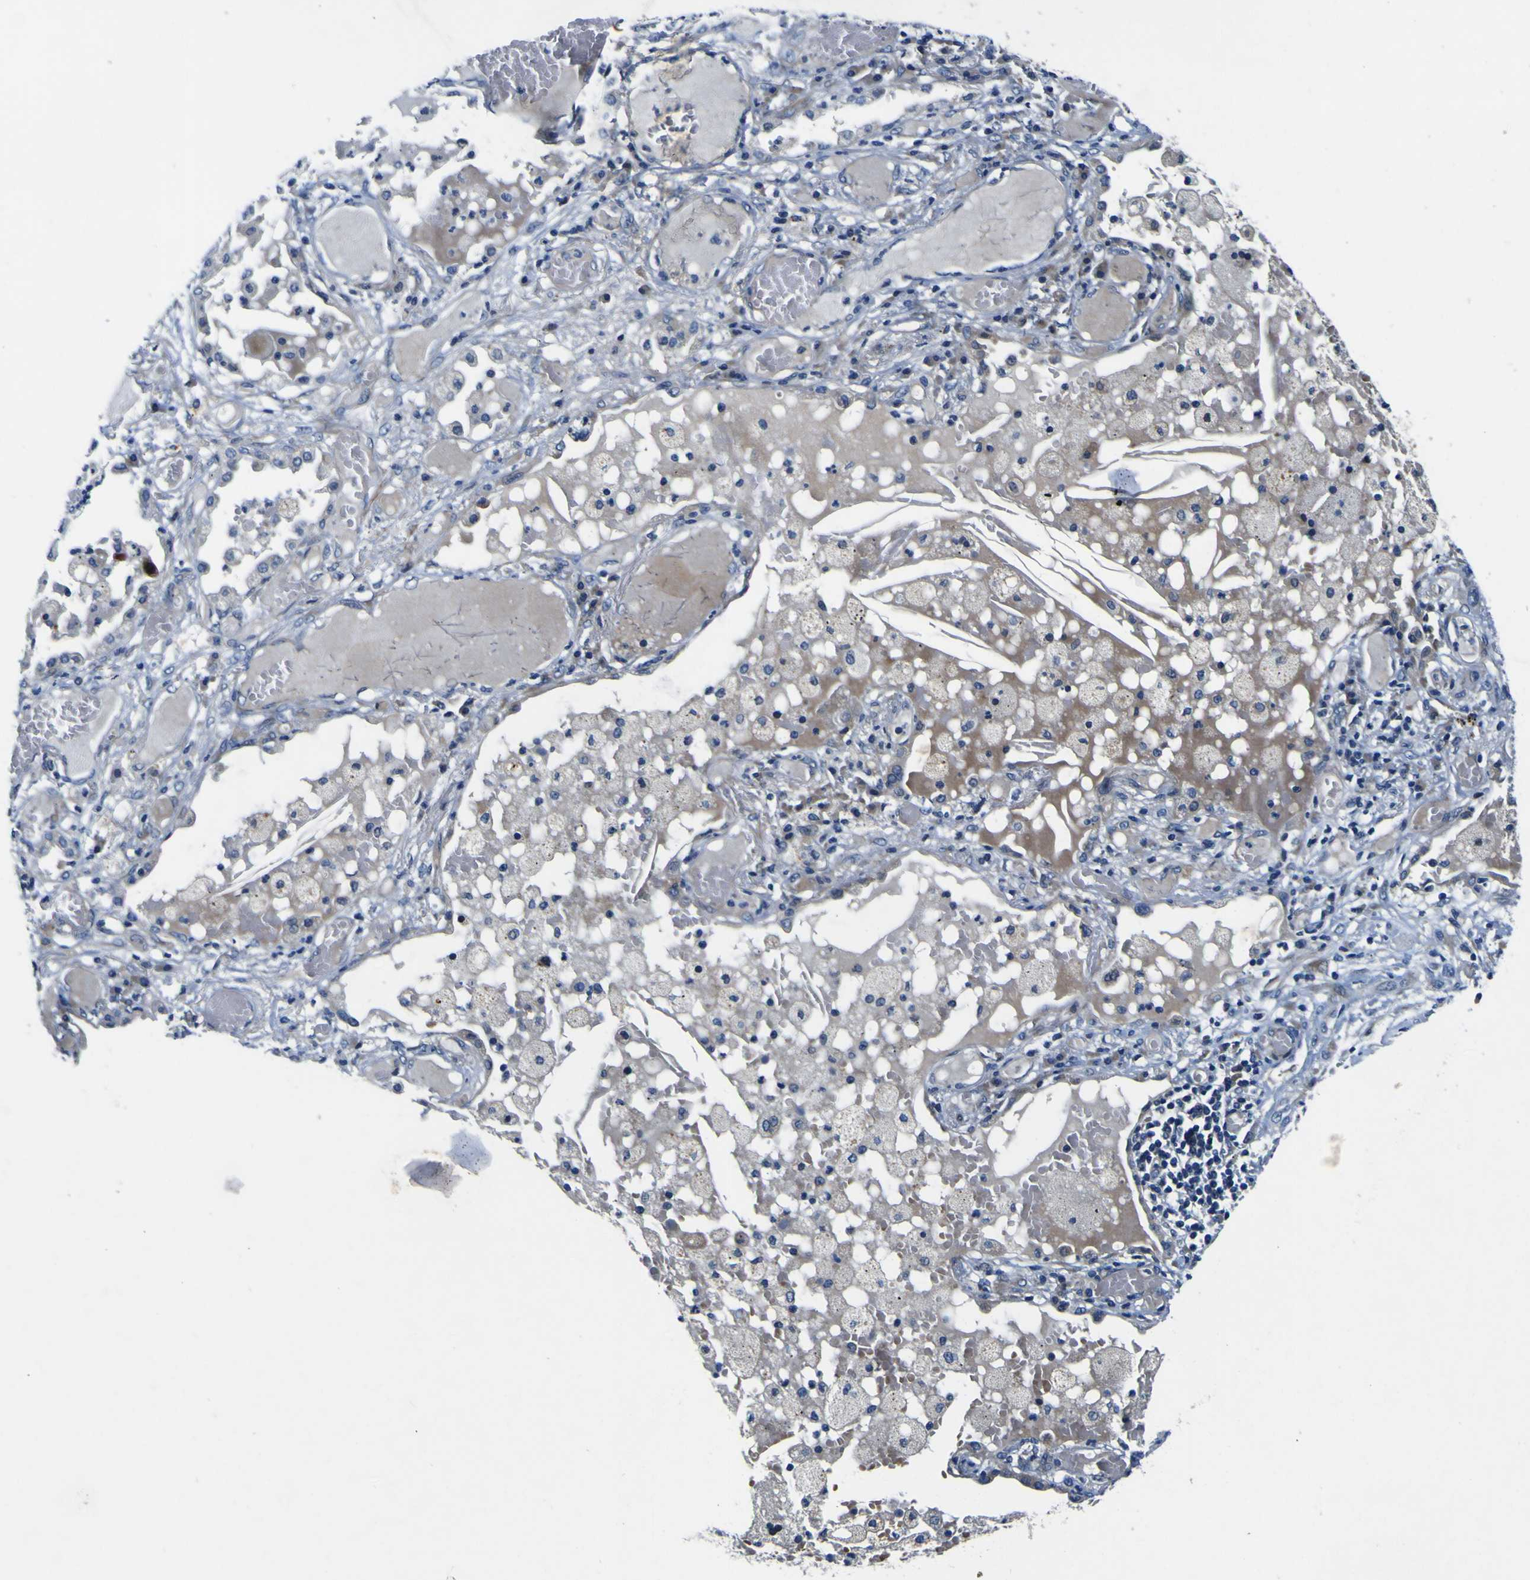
{"staining": {"intensity": "weak", "quantity": "<25%", "location": "cytoplasmic/membranous"}, "tissue": "lung cancer", "cell_type": "Tumor cells", "image_type": "cancer", "snomed": [{"axis": "morphology", "description": "Squamous cell carcinoma, NOS"}, {"axis": "topography", "description": "Lung"}], "caption": "A high-resolution micrograph shows immunohistochemistry staining of squamous cell carcinoma (lung), which reveals no significant staining in tumor cells. The staining was performed using DAB to visualize the protein expression in brown, while the nuclei were stained in blue with hematoxylin (Magnification: 20x).", "gene": "AGAP3", "patient": {"sex": "male", "age": 71}}